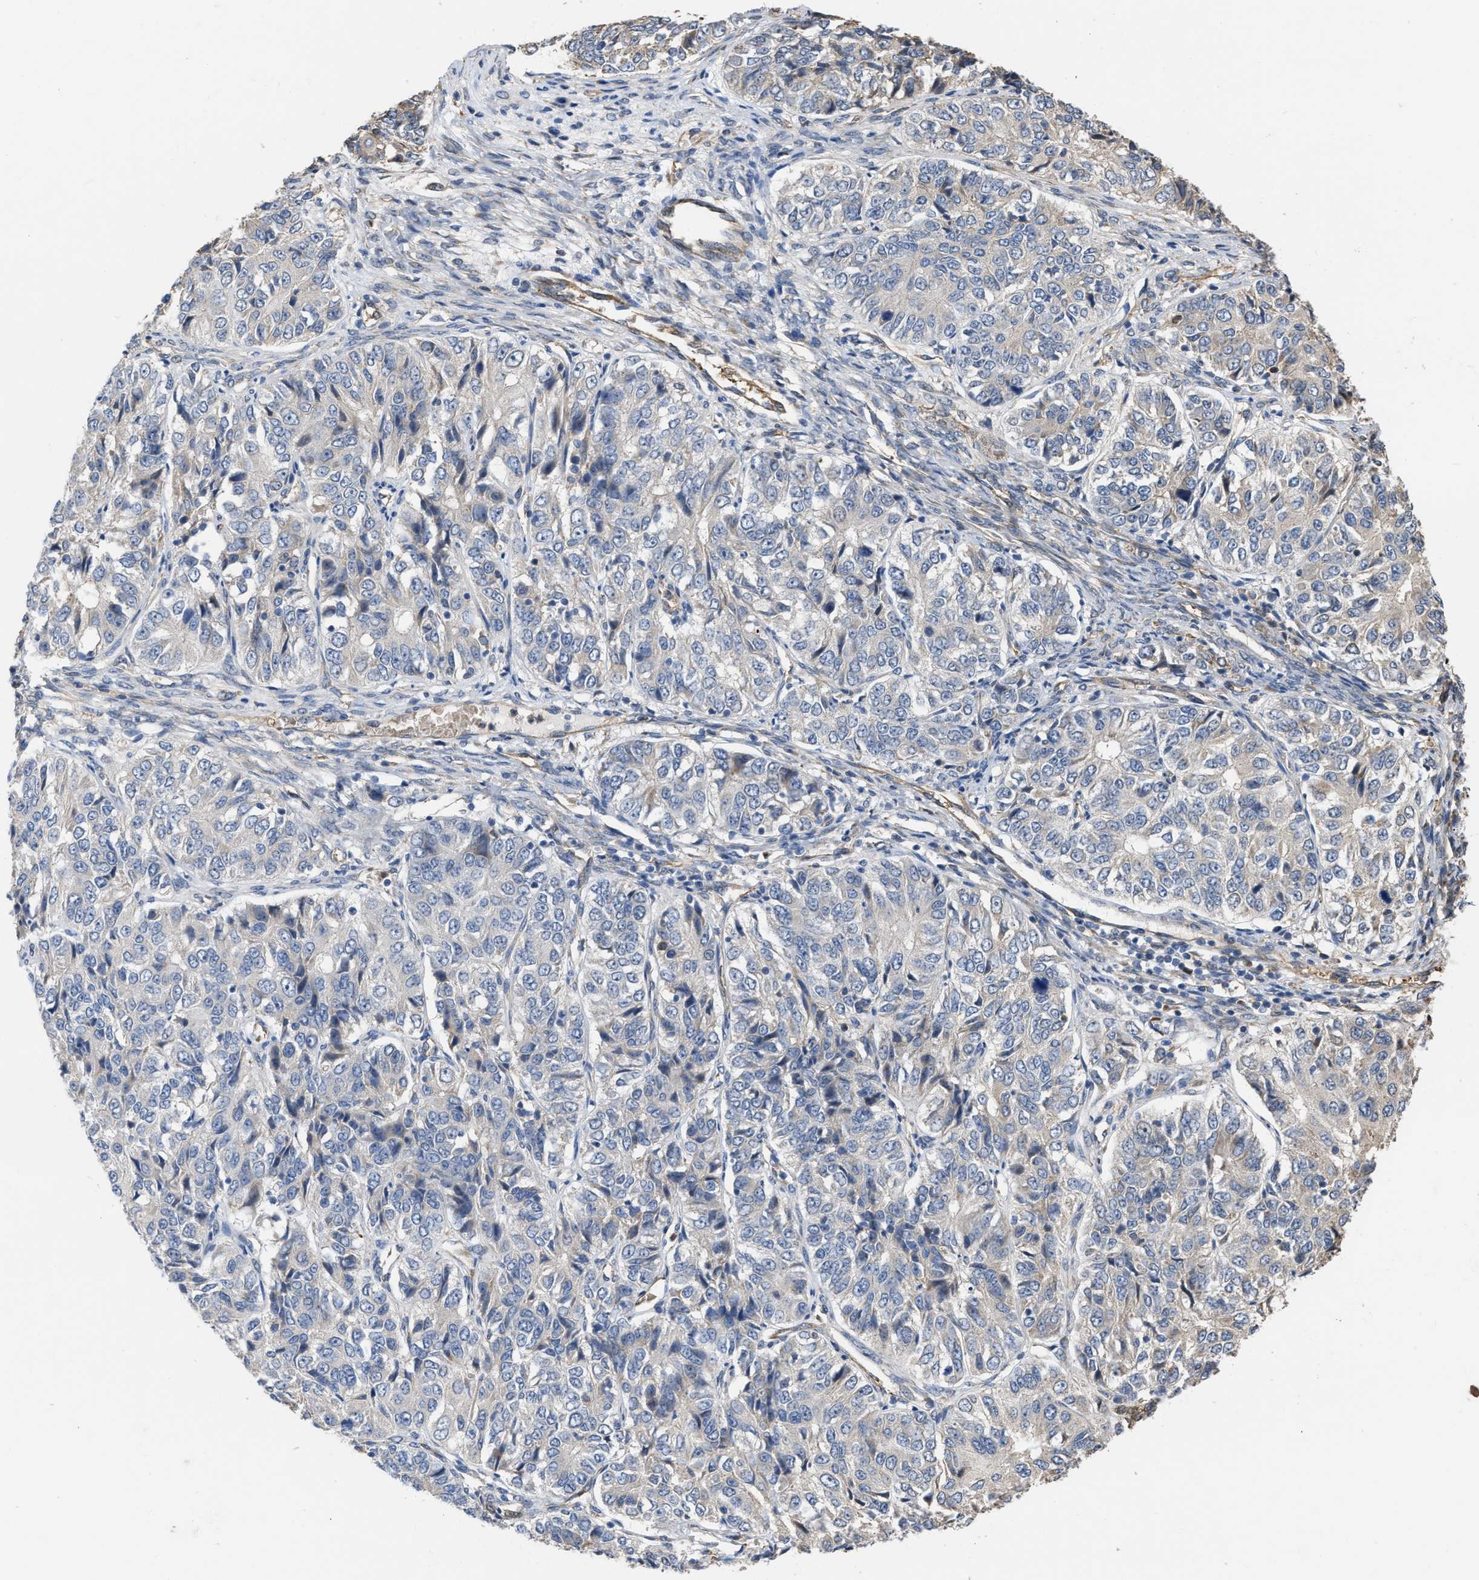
{"staining": {"intensity": "negative", "quantity": "none", "location": "none"}, "tissue": "ovarian cancer", "cell_type": "Tumor cells", "image_type": "cancer", "snomed": [{"axis": "morphology", "description": "Carcinoma, endometroid"}, {"axis": "topography", "description": "Ovary"}], "caption": "The photomicrograph demonstrates no staining of tumor cells in ovarian cancer.", "gene": "SLC4A11", "patient": {"sex": "female", "age": 51}}